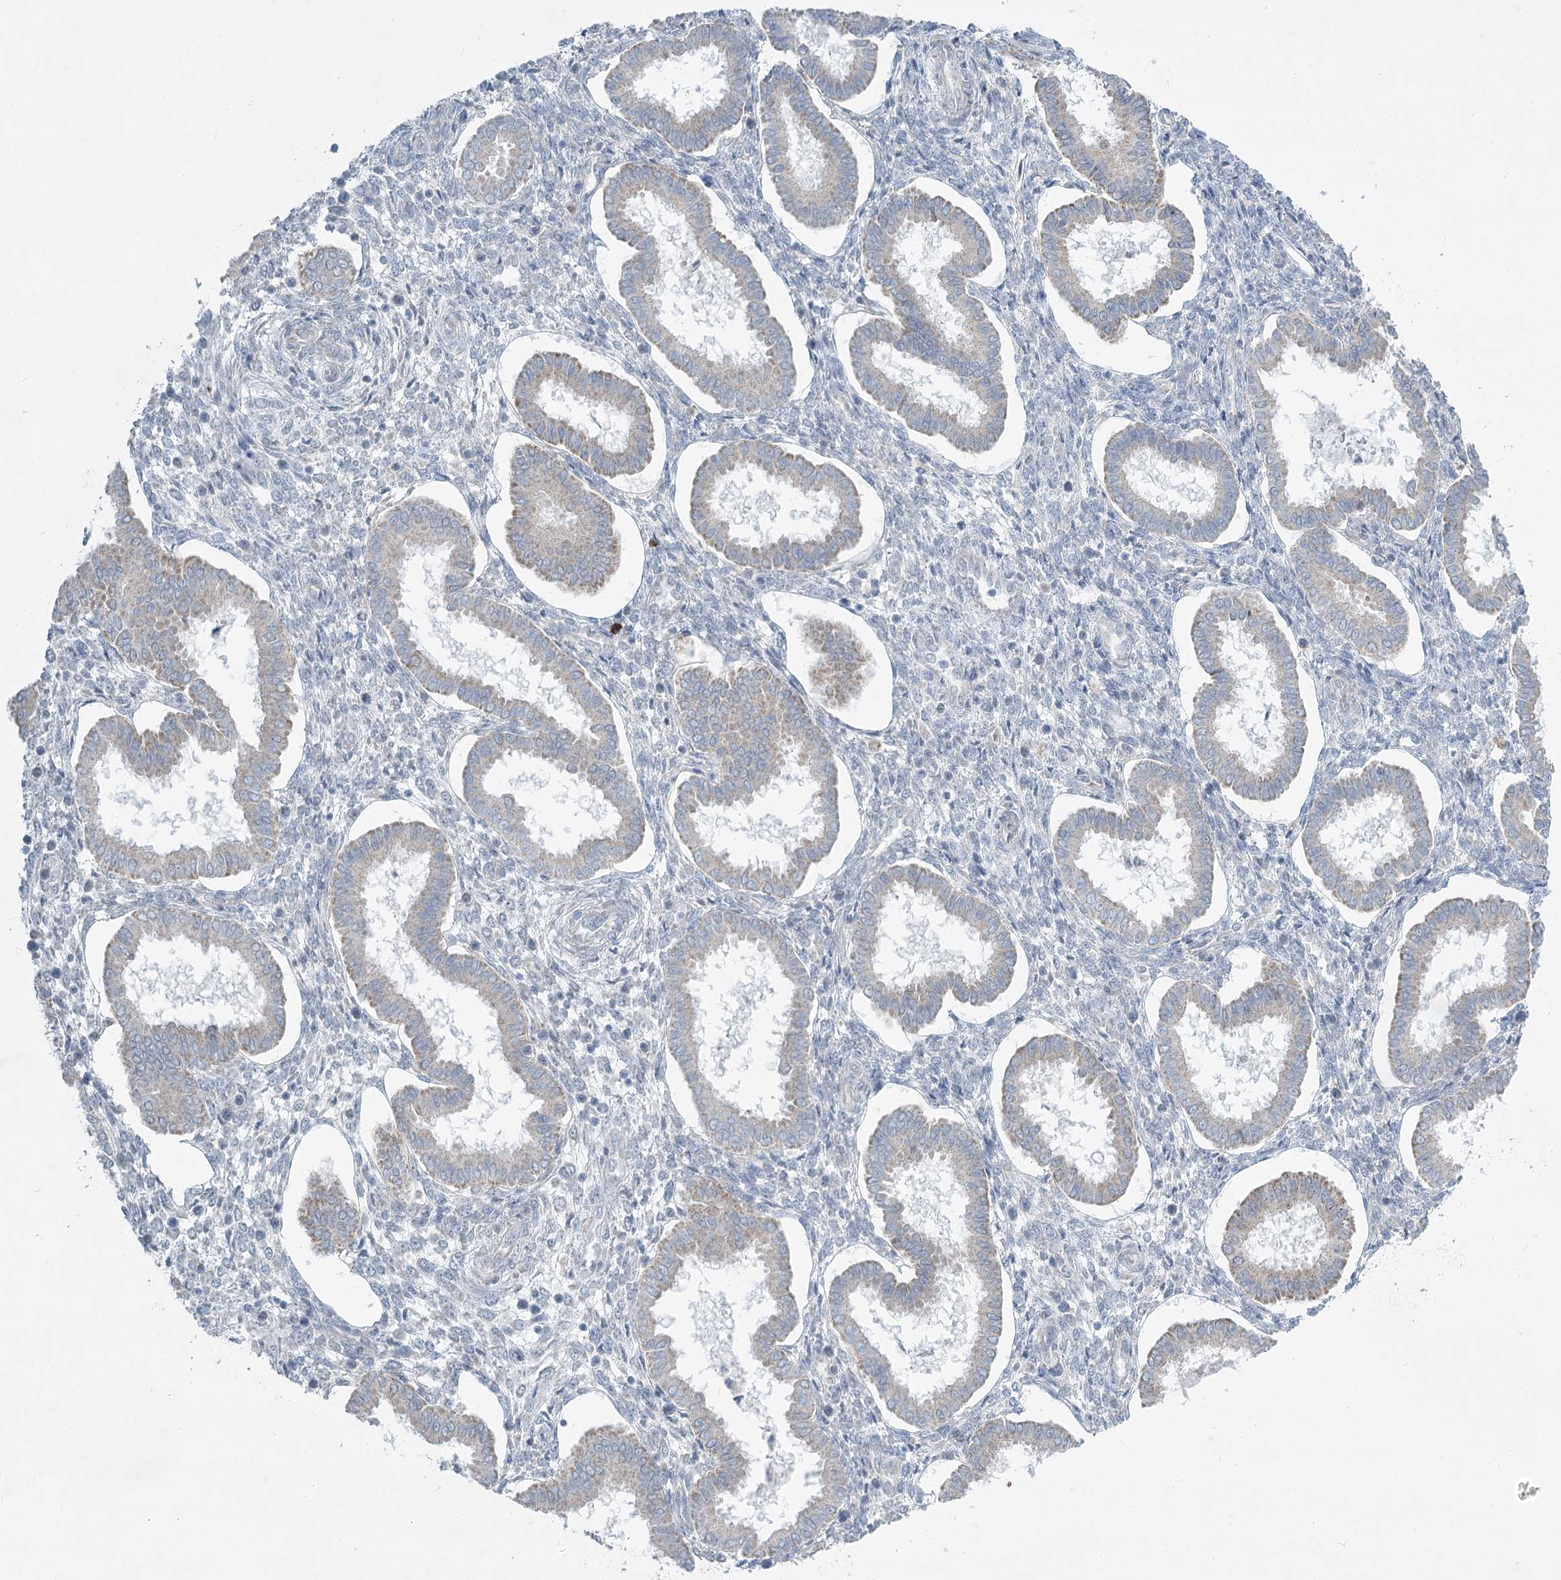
{"staining": {"intensity": "negative", "quantity": "none", "location": "none"}, "tissue": "endometrium", "cell_type": "Cells in endometrial stroma", "image_type": "normal", "snomed": [{"axis": "morphology", "description": "Normal tissue, NOS"}, {"axis": "topography", "description": "Endometrium"}], "caption": "Immunohistochemistry (IHC) photomicrograph of unremarkable endometrium: endometrium stained with DAB reveals no significant protein expression in cells in endometrial stroma. (DAB IHC visualized using brightfield microscopy, high magnification).", "gene": "ABITRAM", "patient": {"sex": "female", "age": 24}}